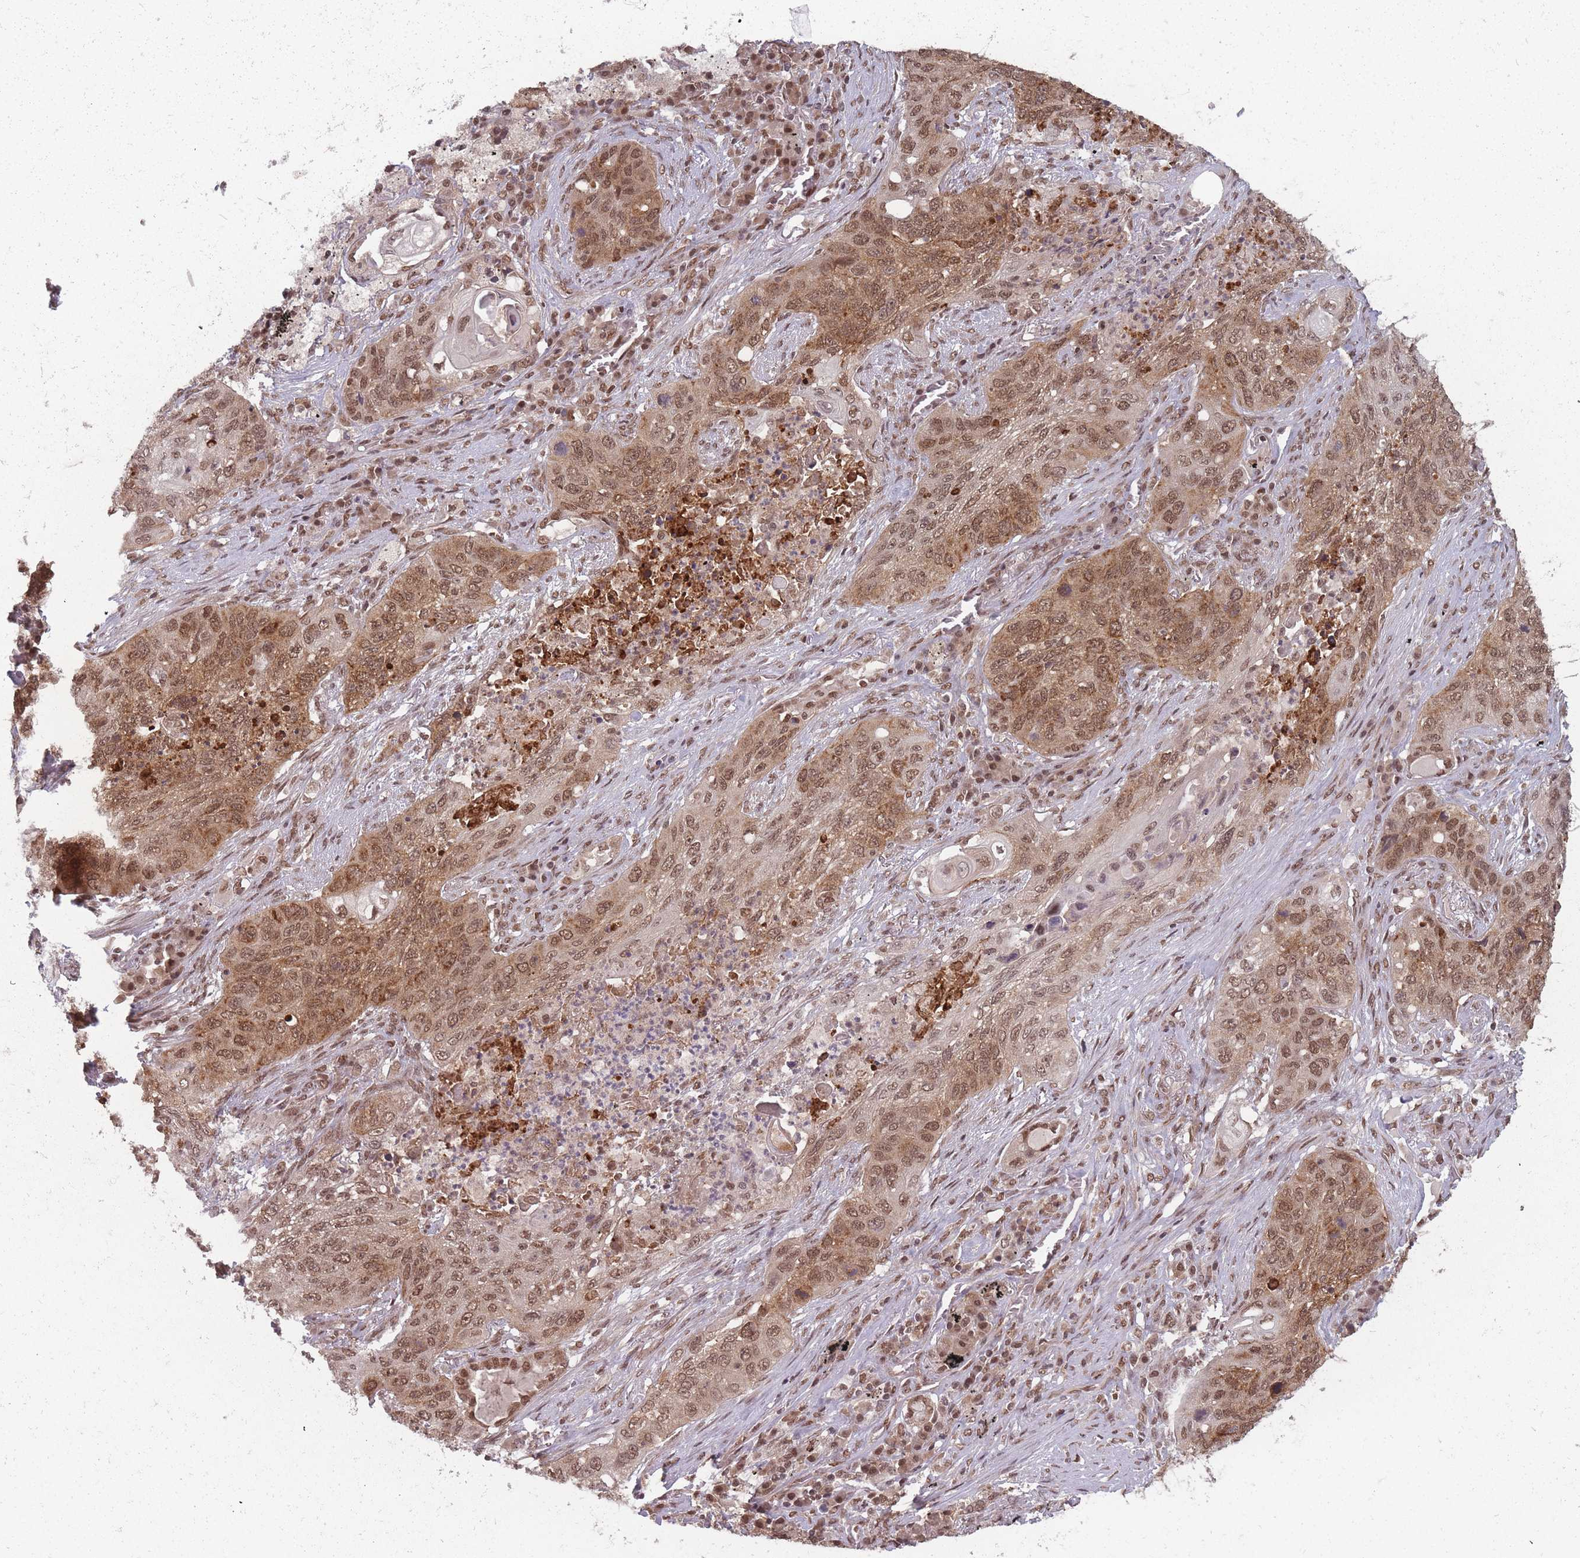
{"staining": {"intensity": "moderate", "quantity": ">75%", "location": "cytoplasmic/membranous,nuclear"}, "tissue": "lung cancer", "cell_type": "Tumor cells", "image_type": "cancer", "snomed": [{"axis": "morphology", "description": "Squamous cell carcinoma, NOS"}, {"axis": "topography", "description": "Lung"}], "caption": "Immunohistochemical staining of human lung cancer demonstrates medium levels of moderate cytoplasmic/membranous and nuclear protein expression in about >75% of tumor cells.", "gene": "TMED3", "patient": {"sex": "female", "age": 63}}